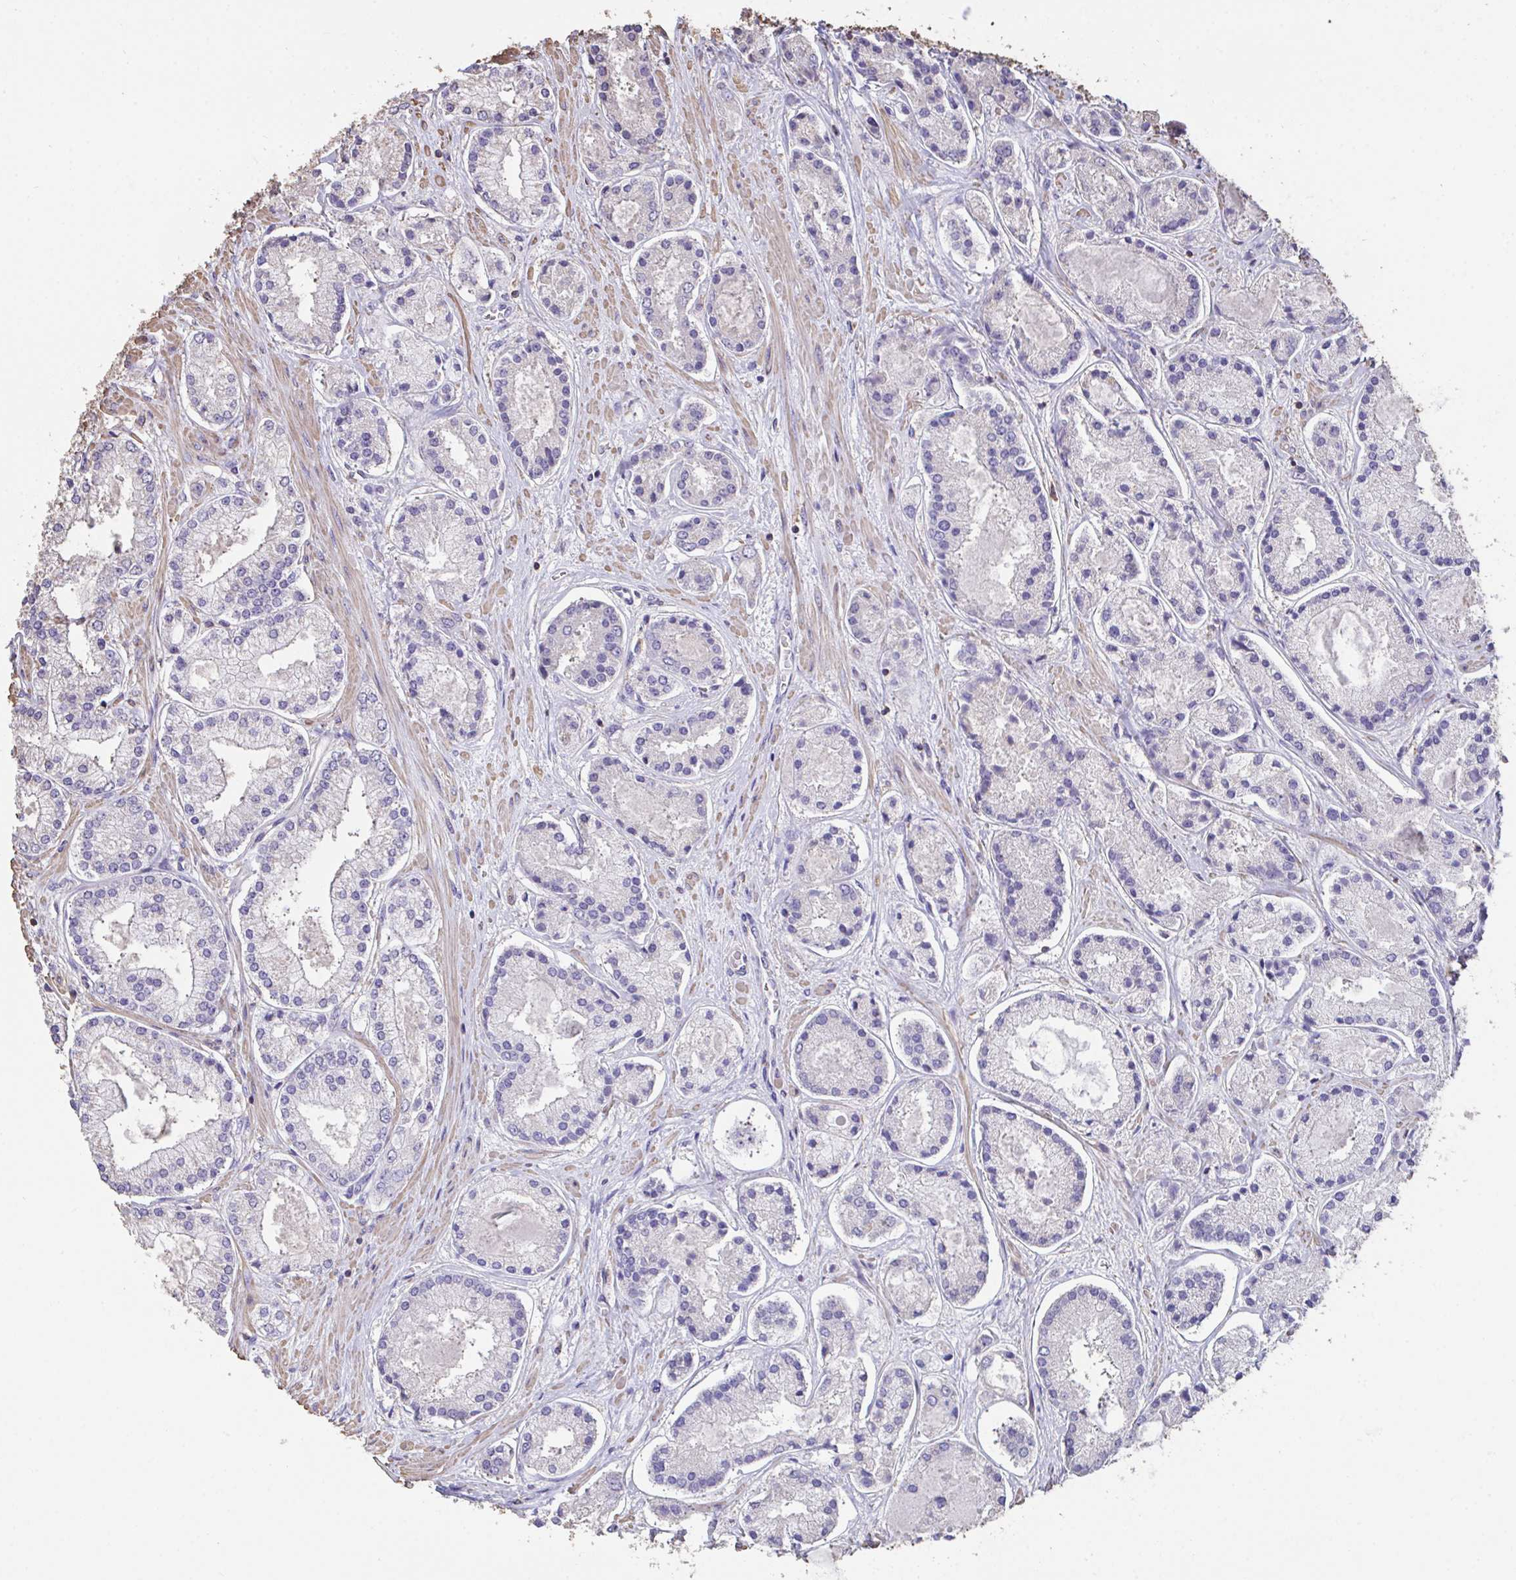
{"staining": {"intensity": "negative", "quantity": "none", "location": "none"}, "tissue": "prostate cancer", "cell_type": "Tumor cells", "image_type": "cancer", "snomed": [{"axis": "morphology", "description": "Adenocarcinoma, High grade"}, {"axis": "topography", "description": "Prostate"}], "caption": "This micrograph is of prostate cancer (high-grade adenocarcinoma) stained with immunohistochemistry to label a protein in brown with the nuclei are counter-stained blue. There is no expression in tumor cells.", "gene": "IL23R", "patient": {"sex": "male", "age": 67}}